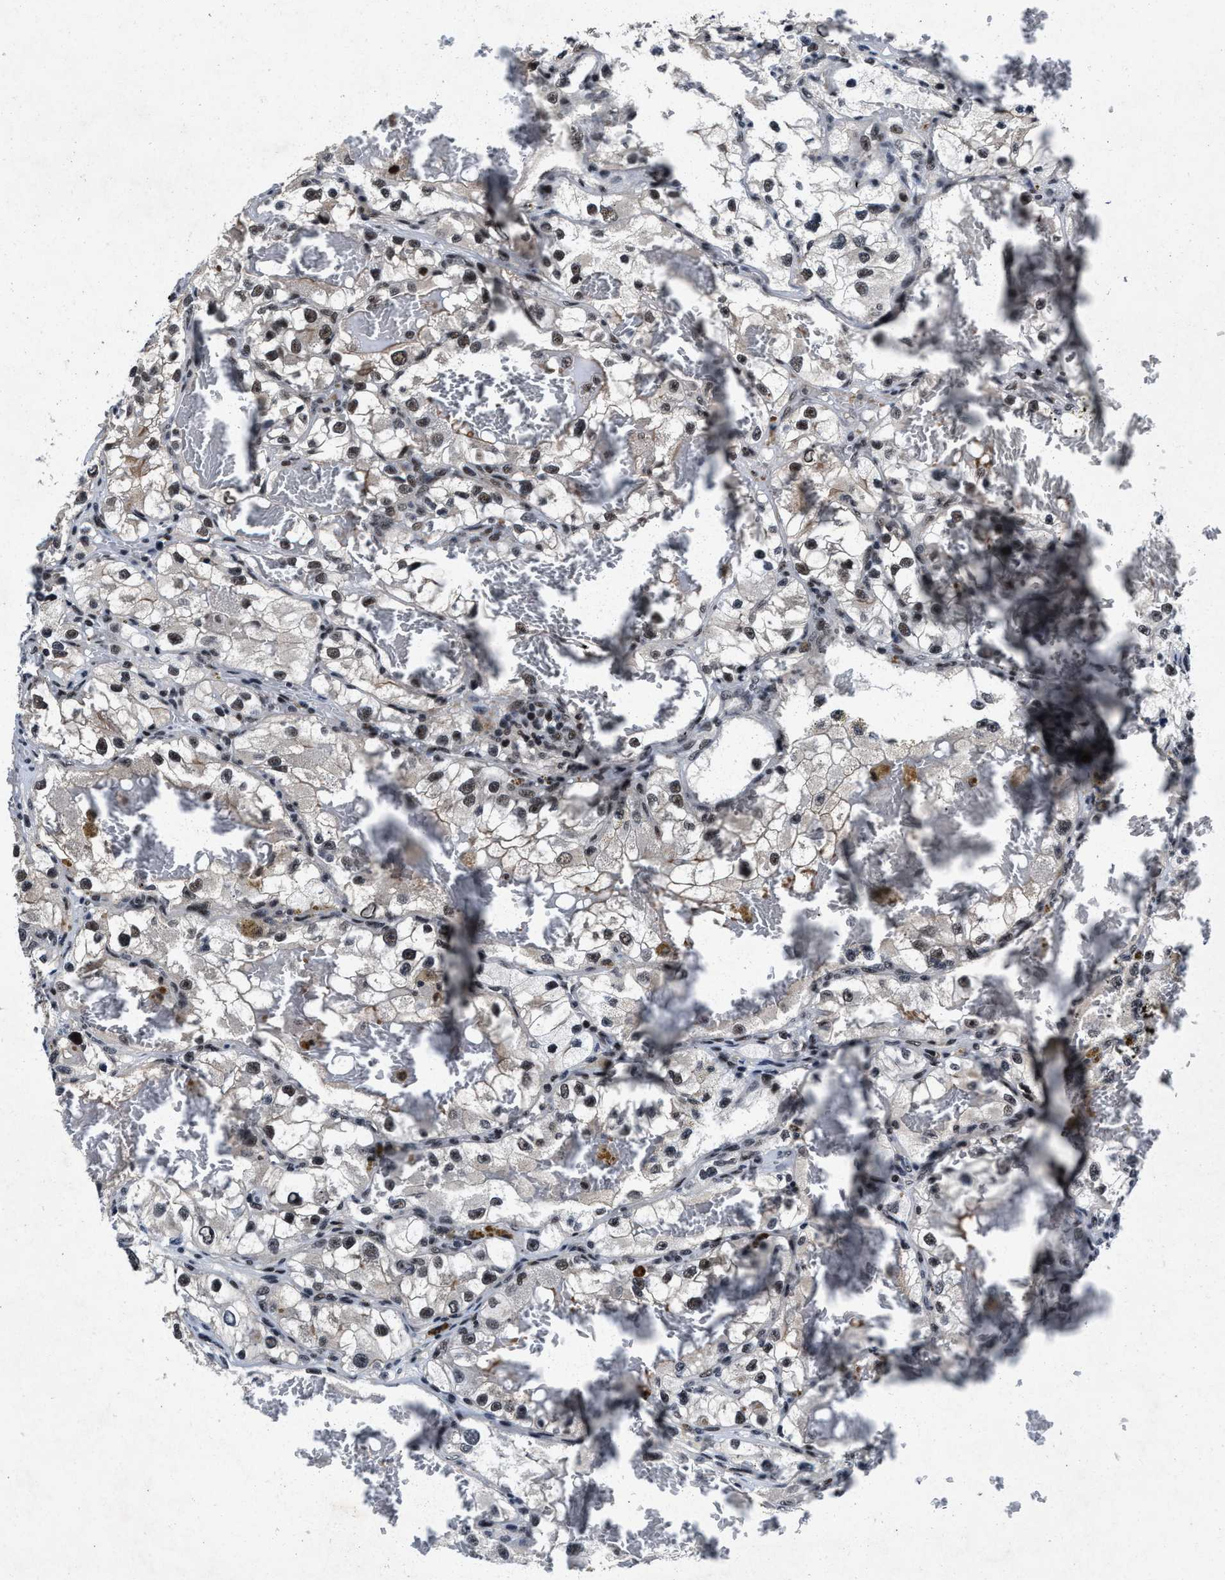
{"staining": {"intensity": "moderate", "quantity": "<25%", "location": "nuclear"}, "tissue": "renal cancer", "cell_type": "Tumor cells", "image_type": "cancer", "snomed": [{"axis": "morphology", "description": "Adenocarcinoma, NOS"}, {"axis": "topography", "description": "Kidney"}], "caption": "Protein staining of renal cancer (adenocarcinoma) tissue reveals moderate nuclear staining in about <25% of tumor cells.", "gene": "ZNF233", "patient": {"sex": "female", "age": 57}}